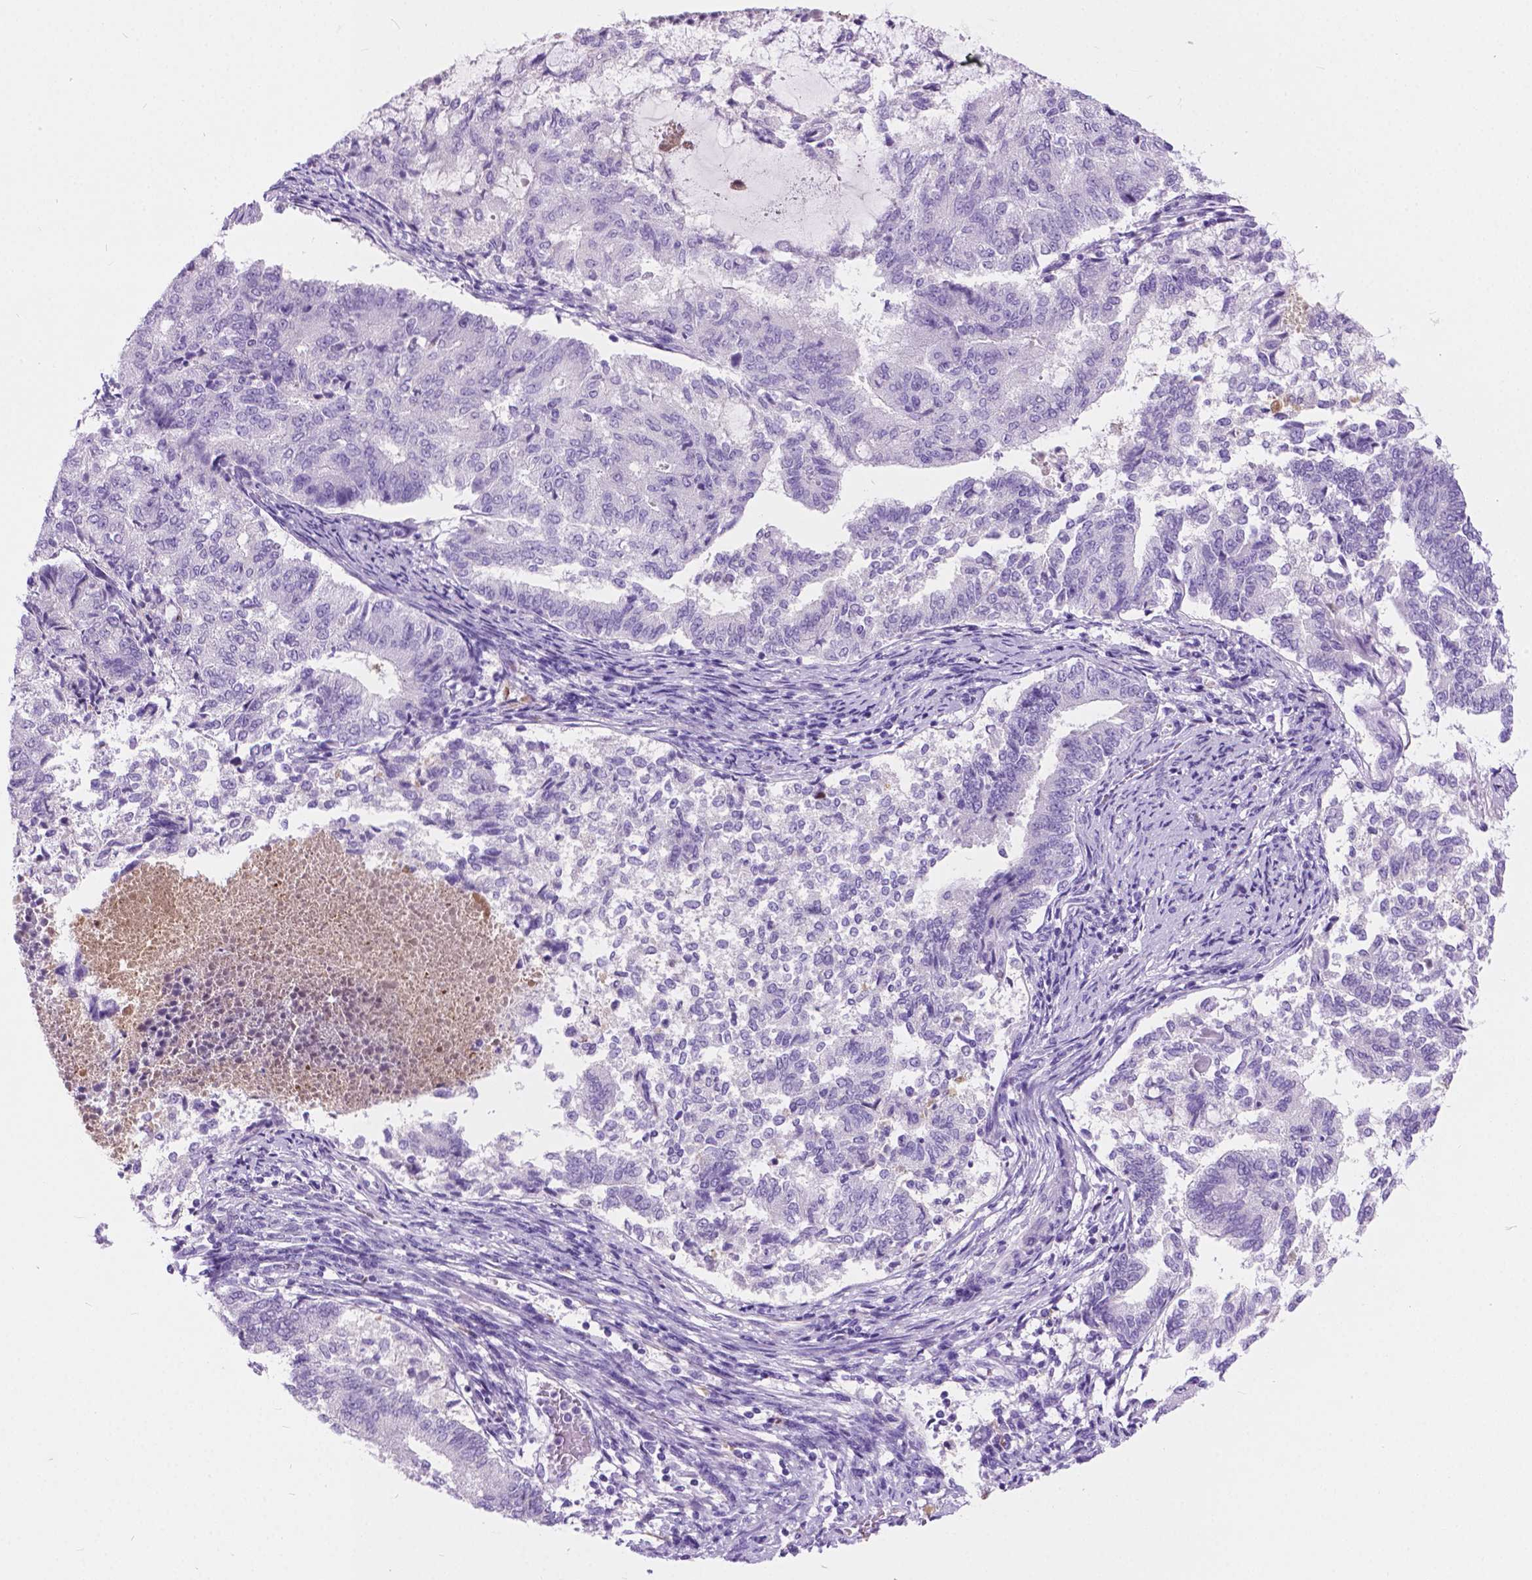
{"staining": {"intensity": "negative", "quantity": "none", "location": "none"}, "tissue": "endometrial cancer", "cell_type": "Tumor cells", "image_type": "cancer", "snomed": [{"axis": "morphology", "description": "Adenocarcinoma, NOS"}, {"axis": "topography", "description": "Endometrium"}], "caption": "This image is of endometrial cancer (adenocarcinoma) stained with IHC to label a protein in brown with the nuclei are counter-stained blue. There is no positivity in tumor cells.", "gene": "ARMS2", "patient": {"sex": "female", "age": 65}}